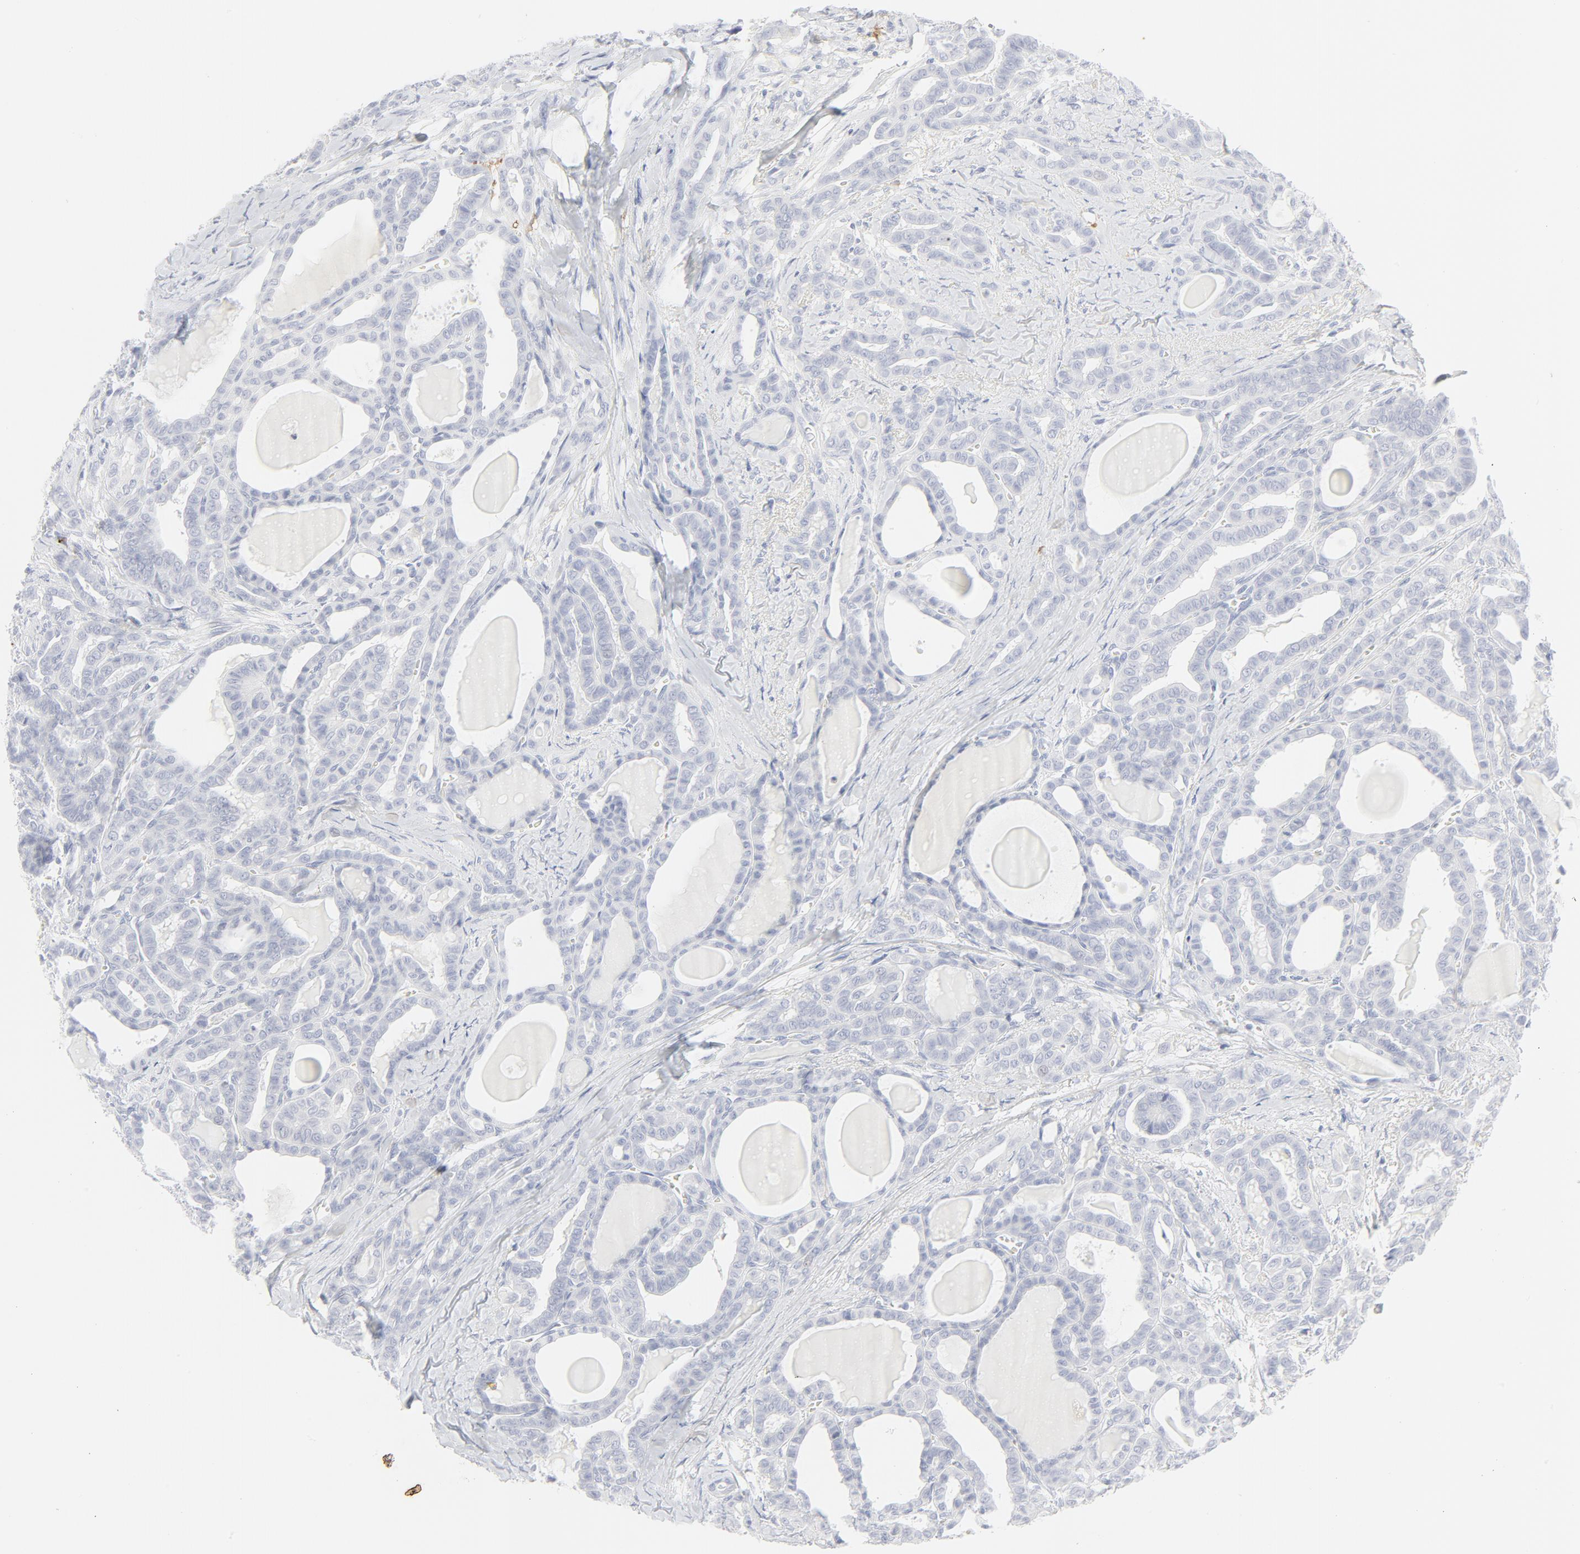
{"staining": {"intensity": "negative", "quantity": "none", "location": "none"}, "tissue": "thyroid cancer", "cell_type": "Tumor cells", "image_type": "cancer", "snomed": [{"axis": "morphology", "description": "Carcinoma, NOS"}, {"axis": "topography", "description": "Thyroid gland"}], "caption": "IHC histopathology image of human thyroid carcinoma stained for a protein (brown), which shows no expression in tumor cells.", "gene": "CCR7", "patient": {"sex": "female", "age": 91}}